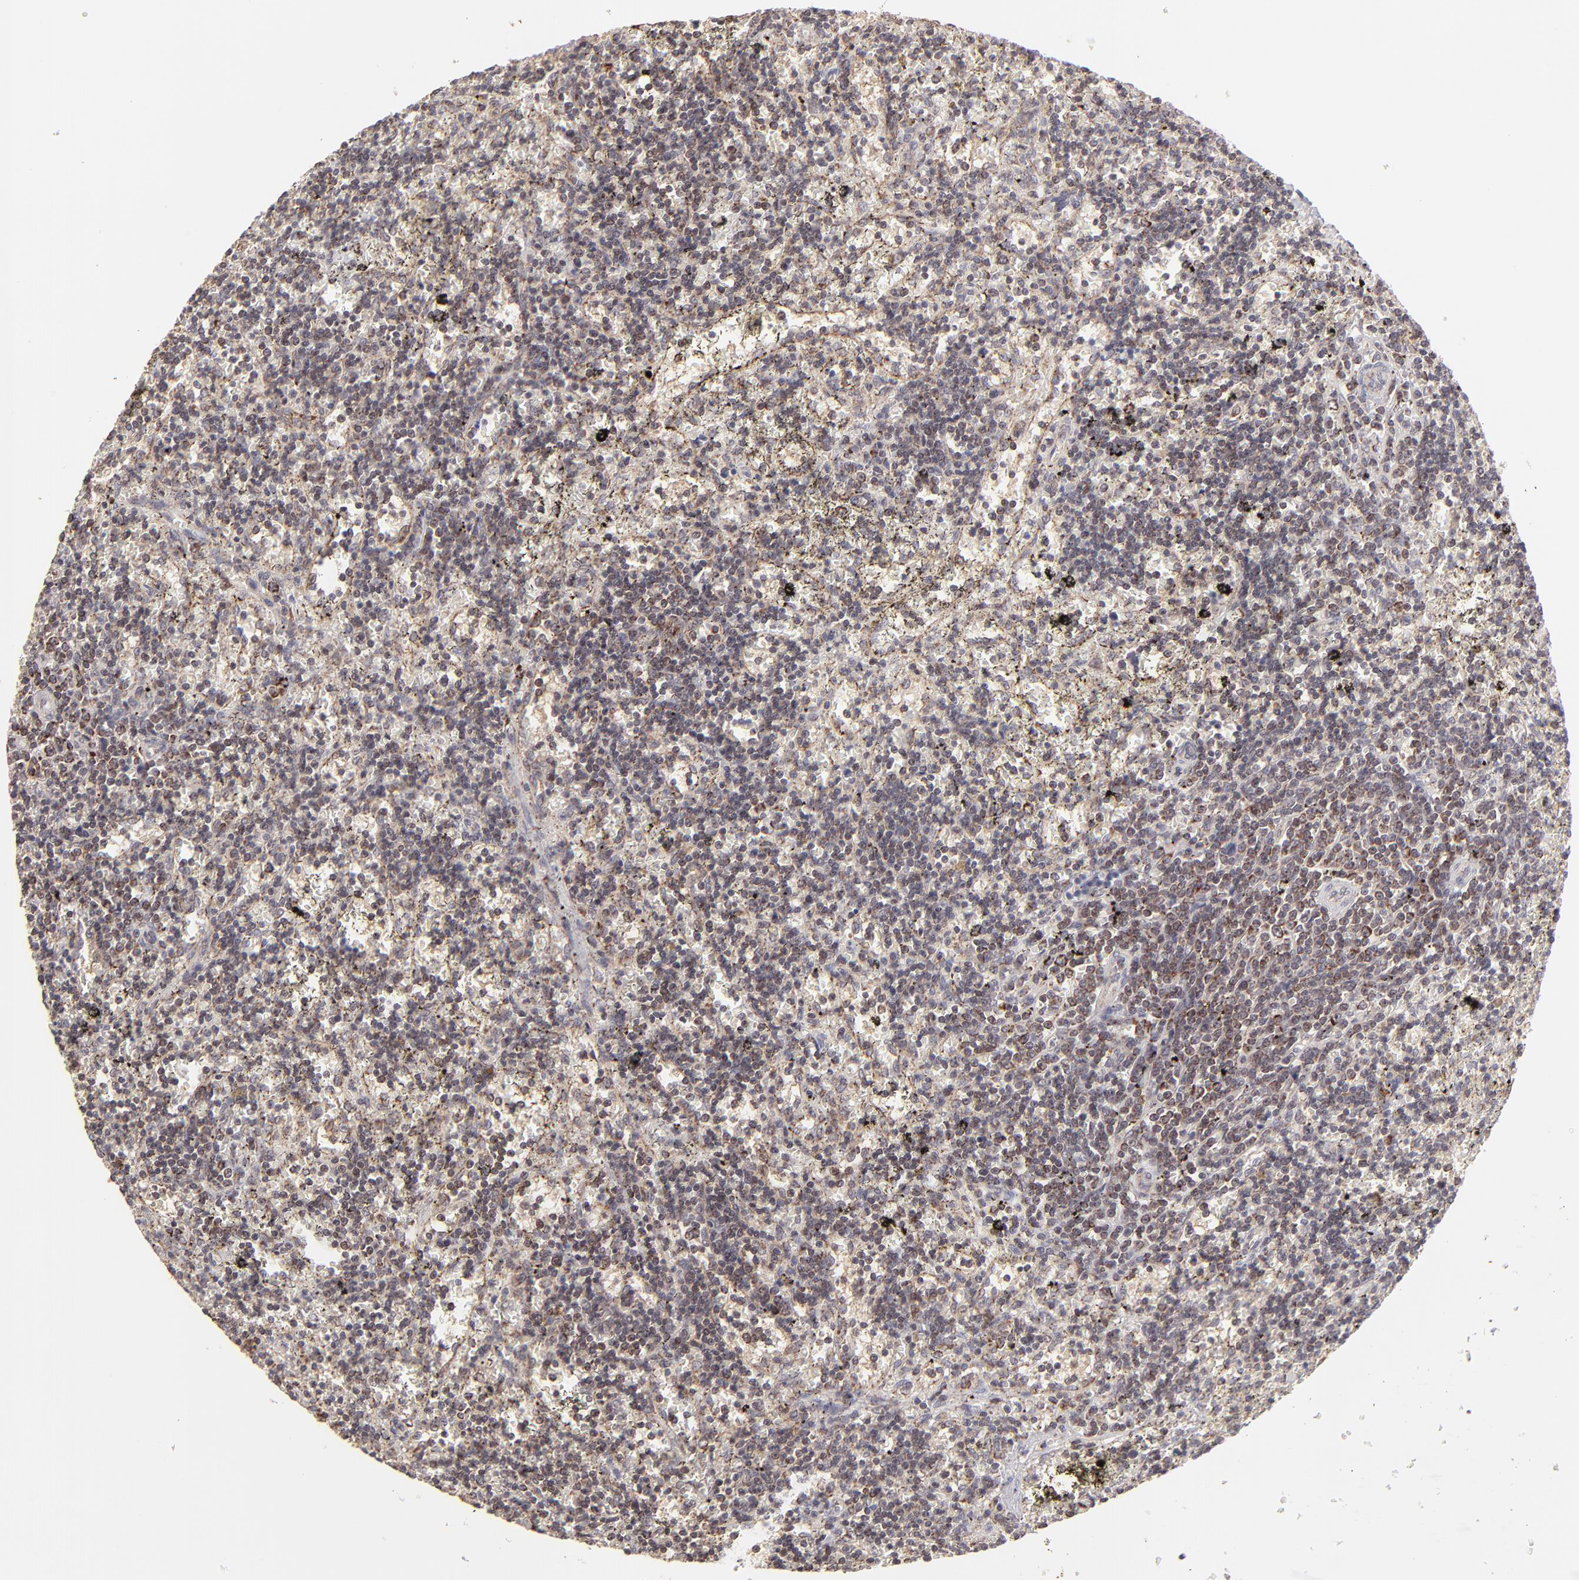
{"staining": {"intensity": "moderate", "quantity": "25%-75%", "location": "cytoplasmic/membranous"}, "tissue": "lymphoma", "cell_type": "Tumor cells", "image_type": "cancer", "snomed": [{"axis": "morphology", "description": "Malignant lymphoma, non-Hodgkin's type, Low grade"}, {"axis": "topography", "description": "Spleen"}], "caption": "Immunohistochemical staining of lymphoma shows medium levels of moderate cytoplasmic/membranous protein positivity in approximately 25%-75% of tumor cells.", "gene": "SLC15A1", "patient": {"sex": "male", "age": 60}}